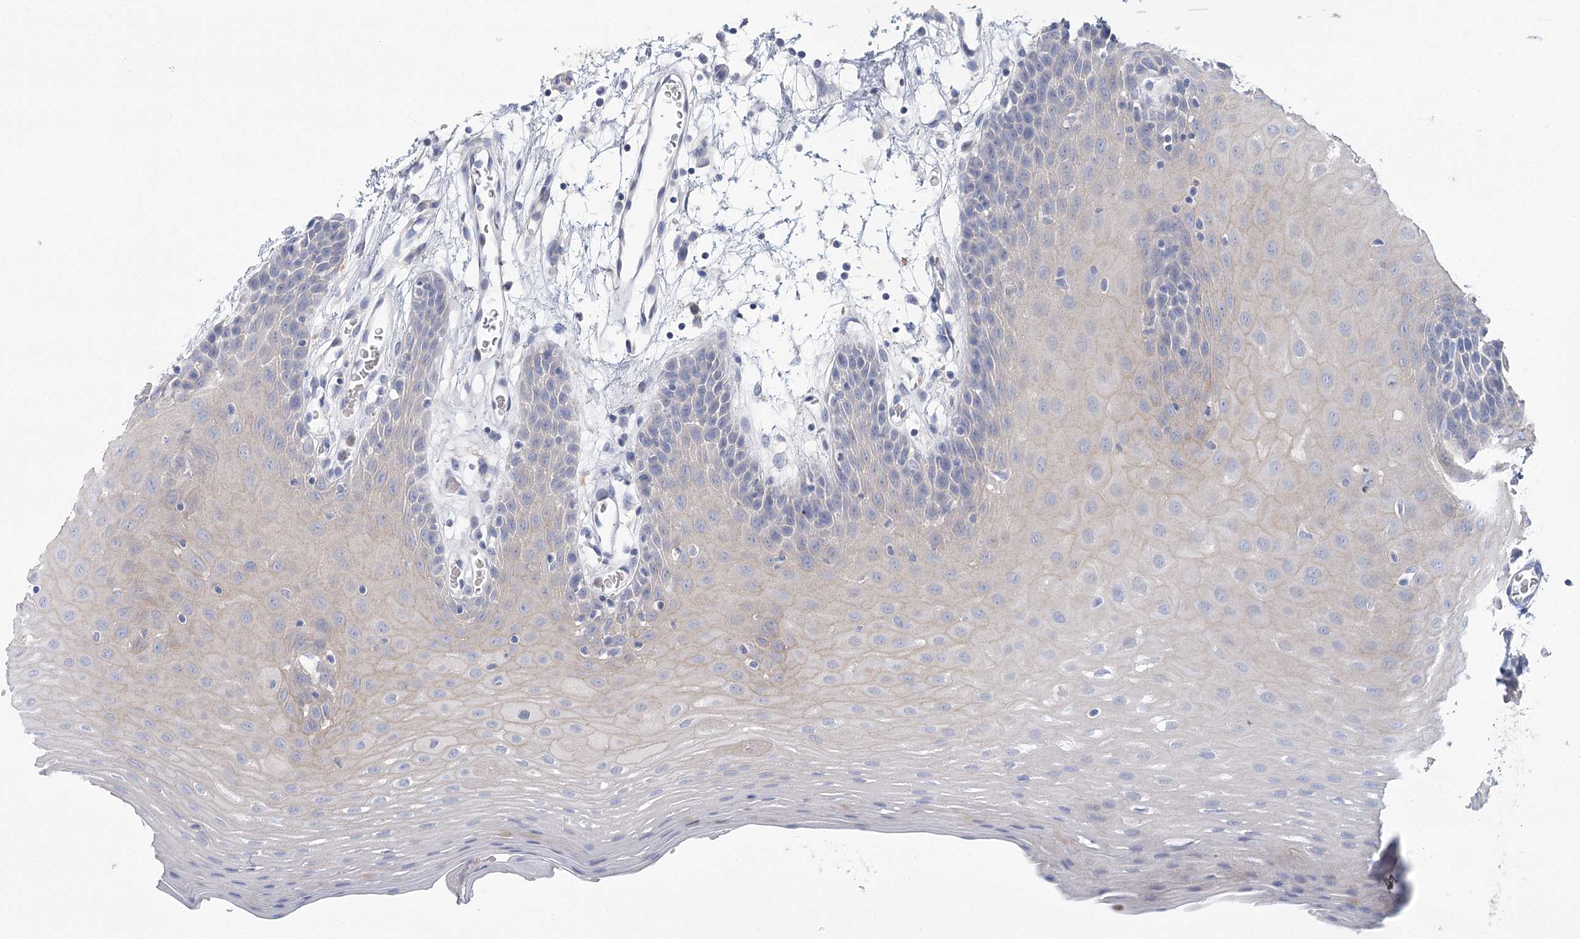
{"staining": {"intensity": "negative", "quantity": "none", "location": "none"}, "tissue": "oral mucosa", "cell_type": "Squamous epithelial cells", "image_type": "normal", "snomed": [{"axis": "morphology", "description": "Normal tissue, NOS"}, {"axis": "topography", "description": "Skeletal muscle"}, {"axis": "topography", "description": "Oral tissue"}, {"axis": "topography", "description": "Salivary gland"}, {"axis": "topography", "description": "Peripheral nerve tissue"}], "caption": "This is an IHC image of benign human oral mucosa. There is no staining in squamous epithelial cells.", "gene": "SLC9A3", "patient": {"sex": "male", "age": 54}}